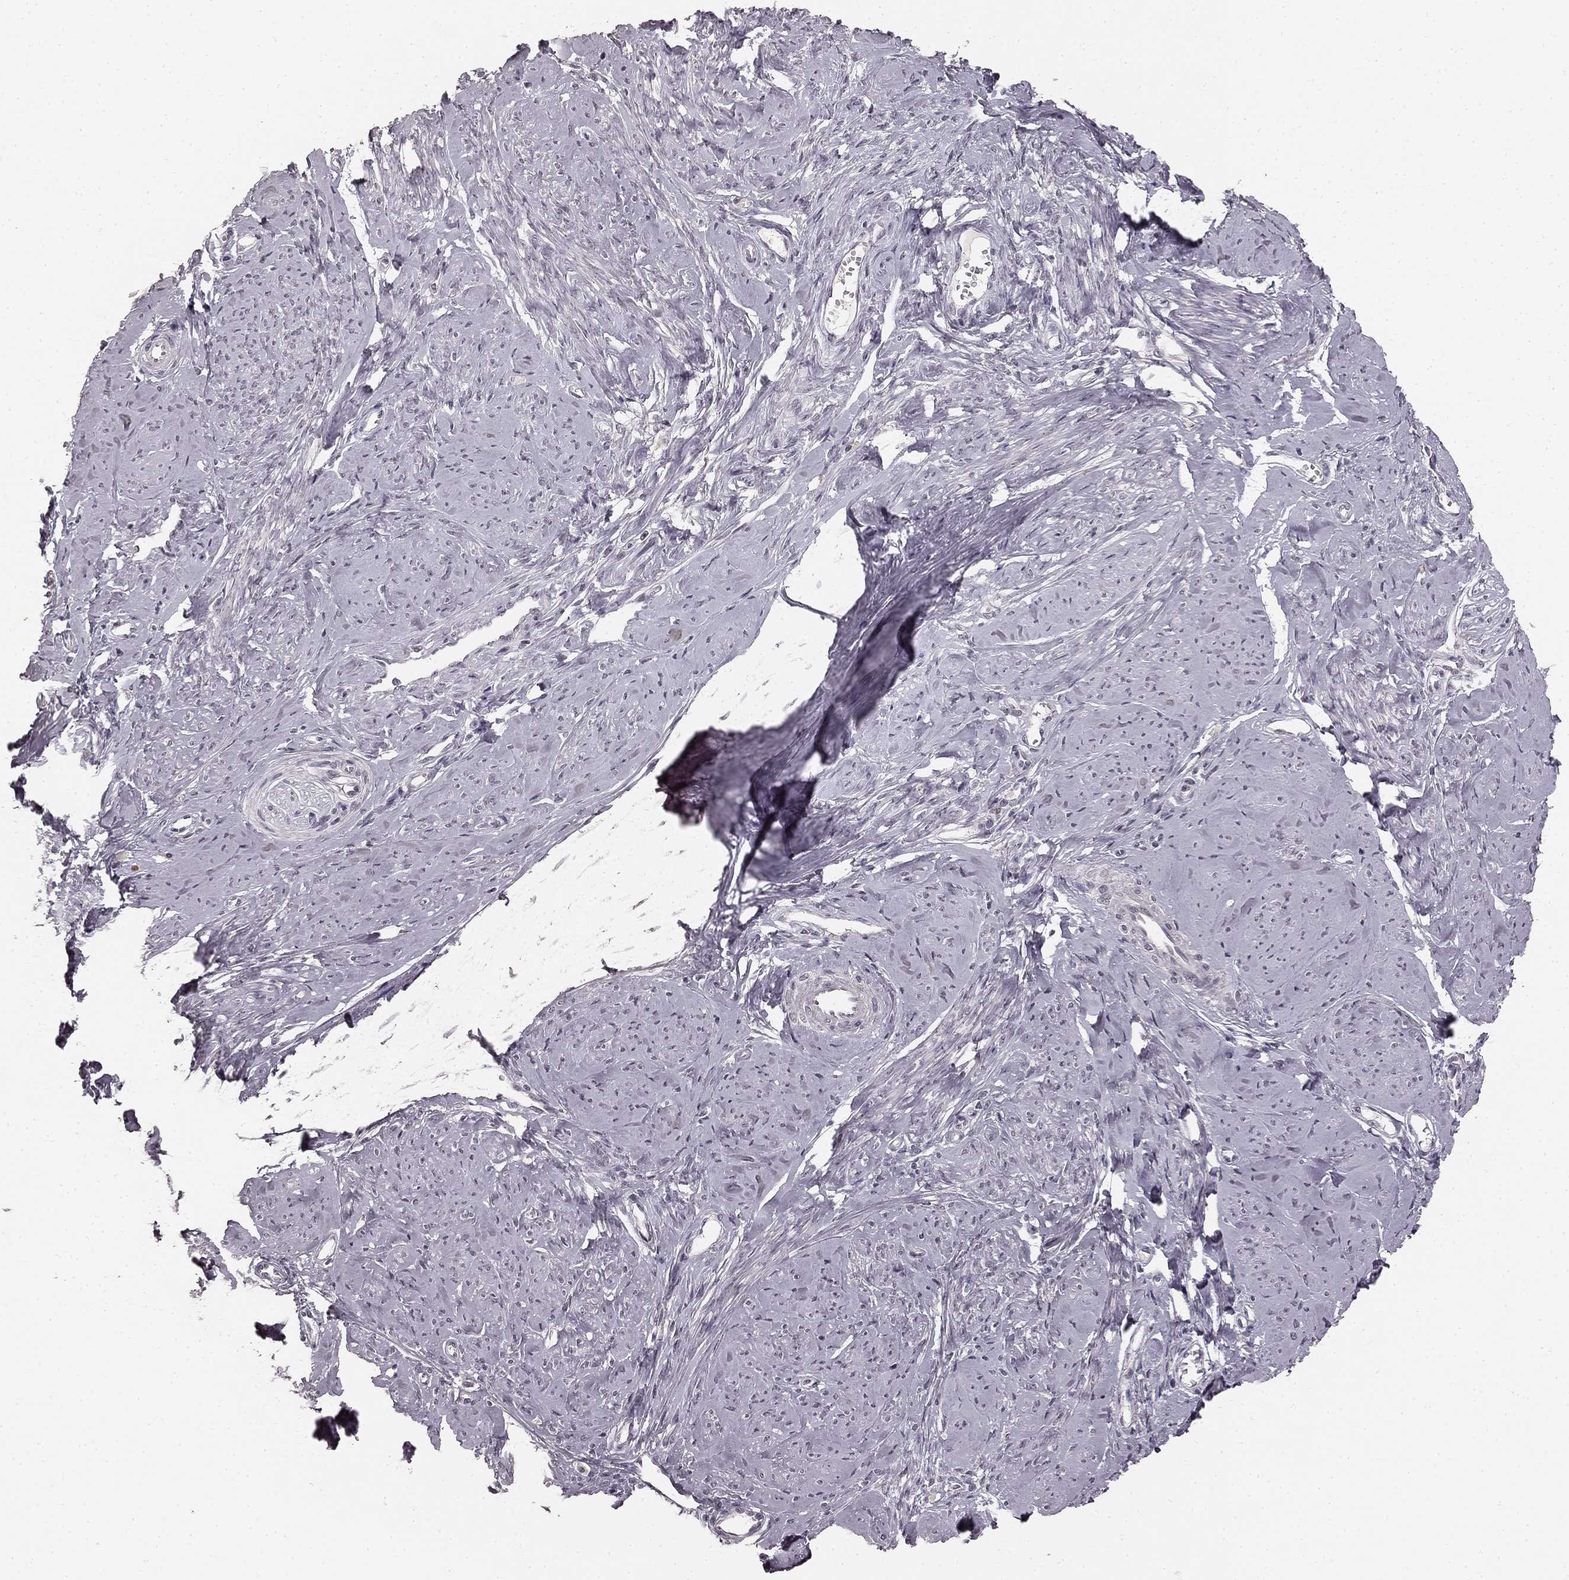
{"staining": {"intensity": "negative", "quantity": "none", "location": "none"}, "tissue": "smooth muscle", "cell_type": "Smooth muscle cells", "image_type": "normal", "snomed": [{"axis": "morphology", "description": "Normal tissue, NOS"}, {"axis": "topography", "description": "Smooth muscle"}], "caption": "This micrograph is of normal smooth muscle stained with IHC to label a protein in brown with the nuclei are counter-stained blue. There is no expression in smooth muscle cells.", "gene": "HCN4", "patient": {"sex": "female", "age": 48}}